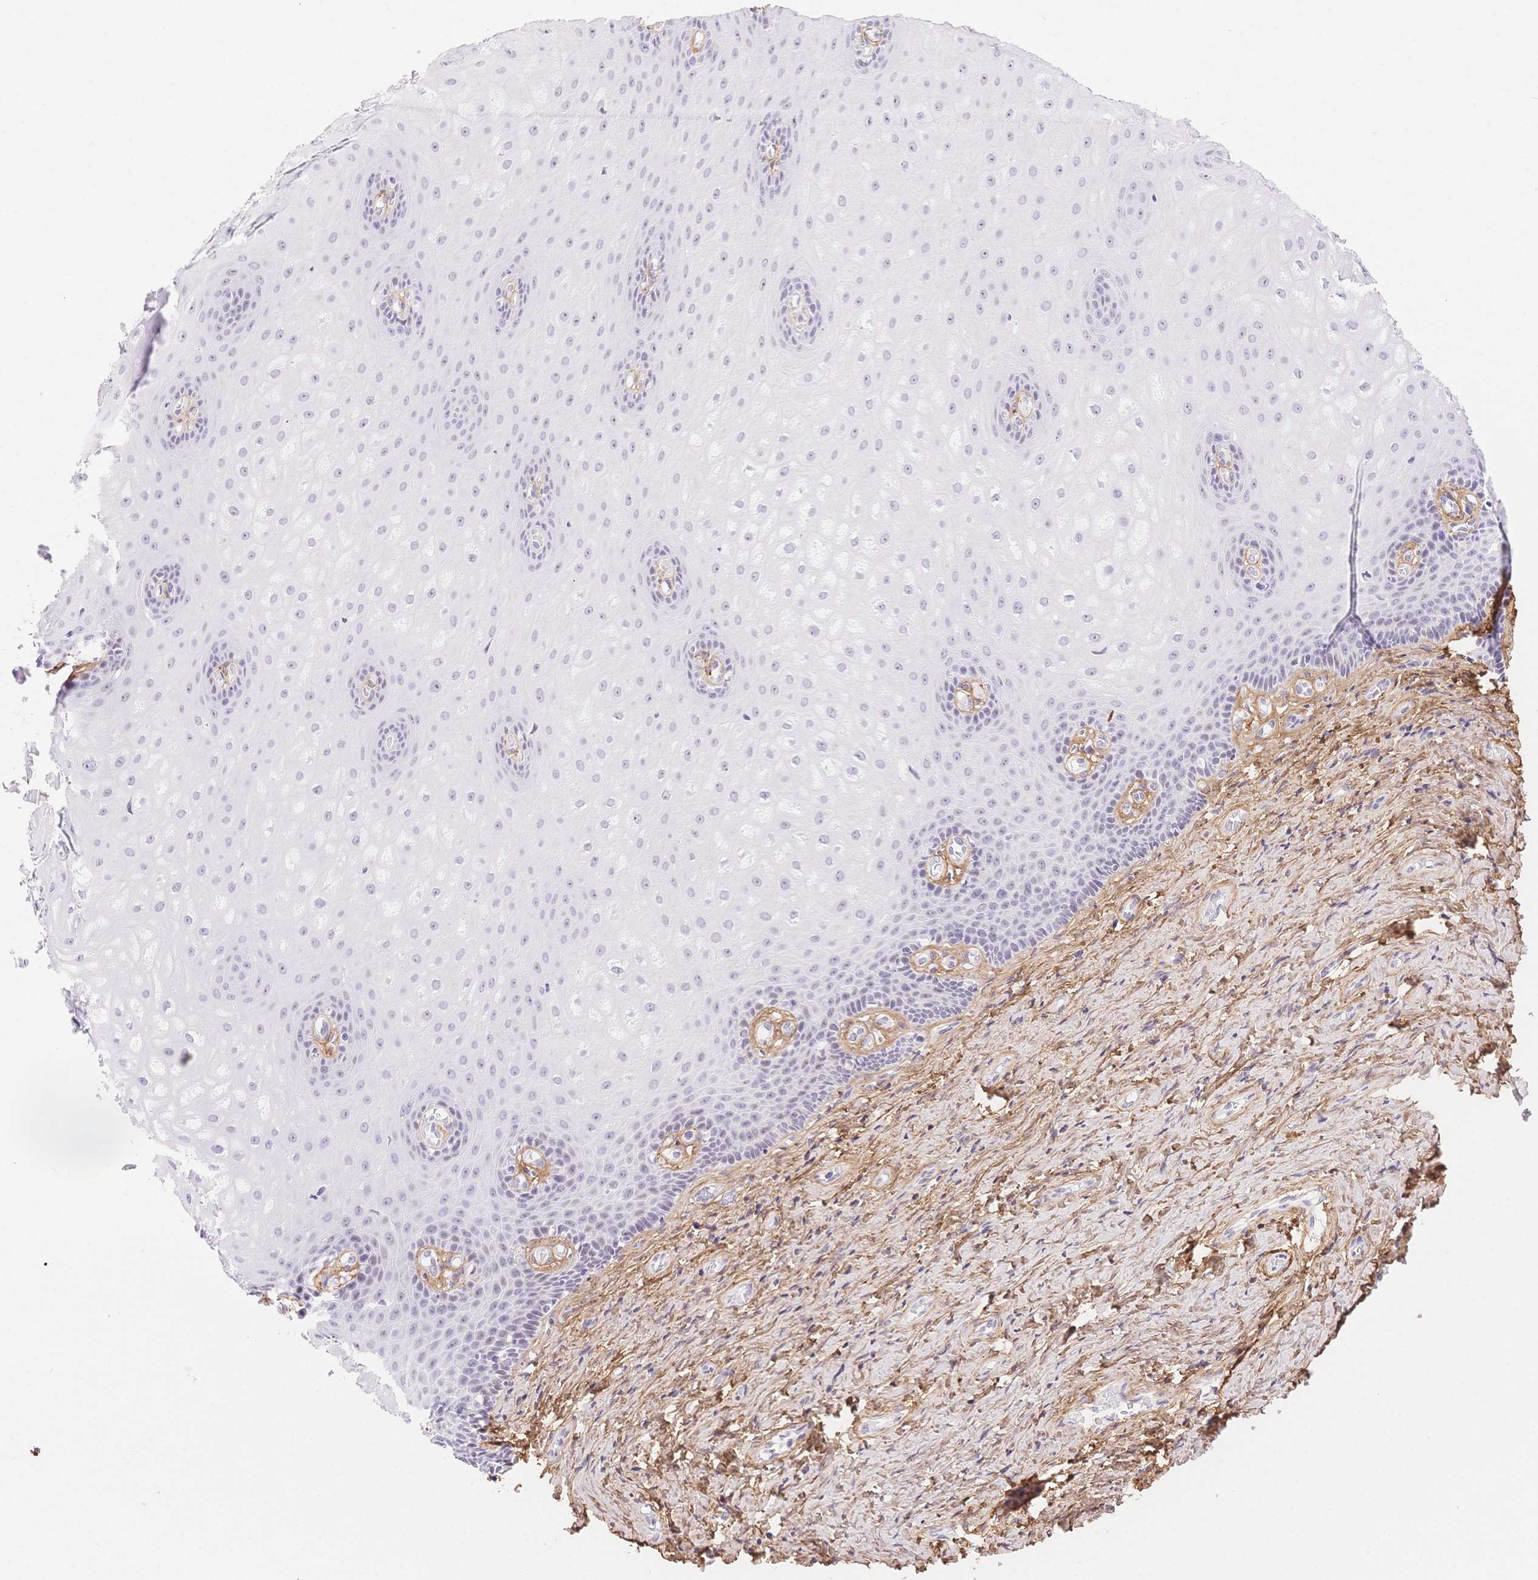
{"staining": {"intensity": "weak", "quantity": "<25%", "location": "nuclear"}, "tissue": "vagina", "cell_type": "Squamous epithelial cells", "image_type": "normal", "snomed": [{"axis": "morphology", "description": "Normal tissue, NOS"}, {"axis": "topography", "description": "Vagina"}], "caption": "This is a micrograph of IHC staining of benign vagina, which shows no positivity in squamous epithelial cells.", "gene": "PDZD2", "patient": {"sex": "female", "age": 83}}